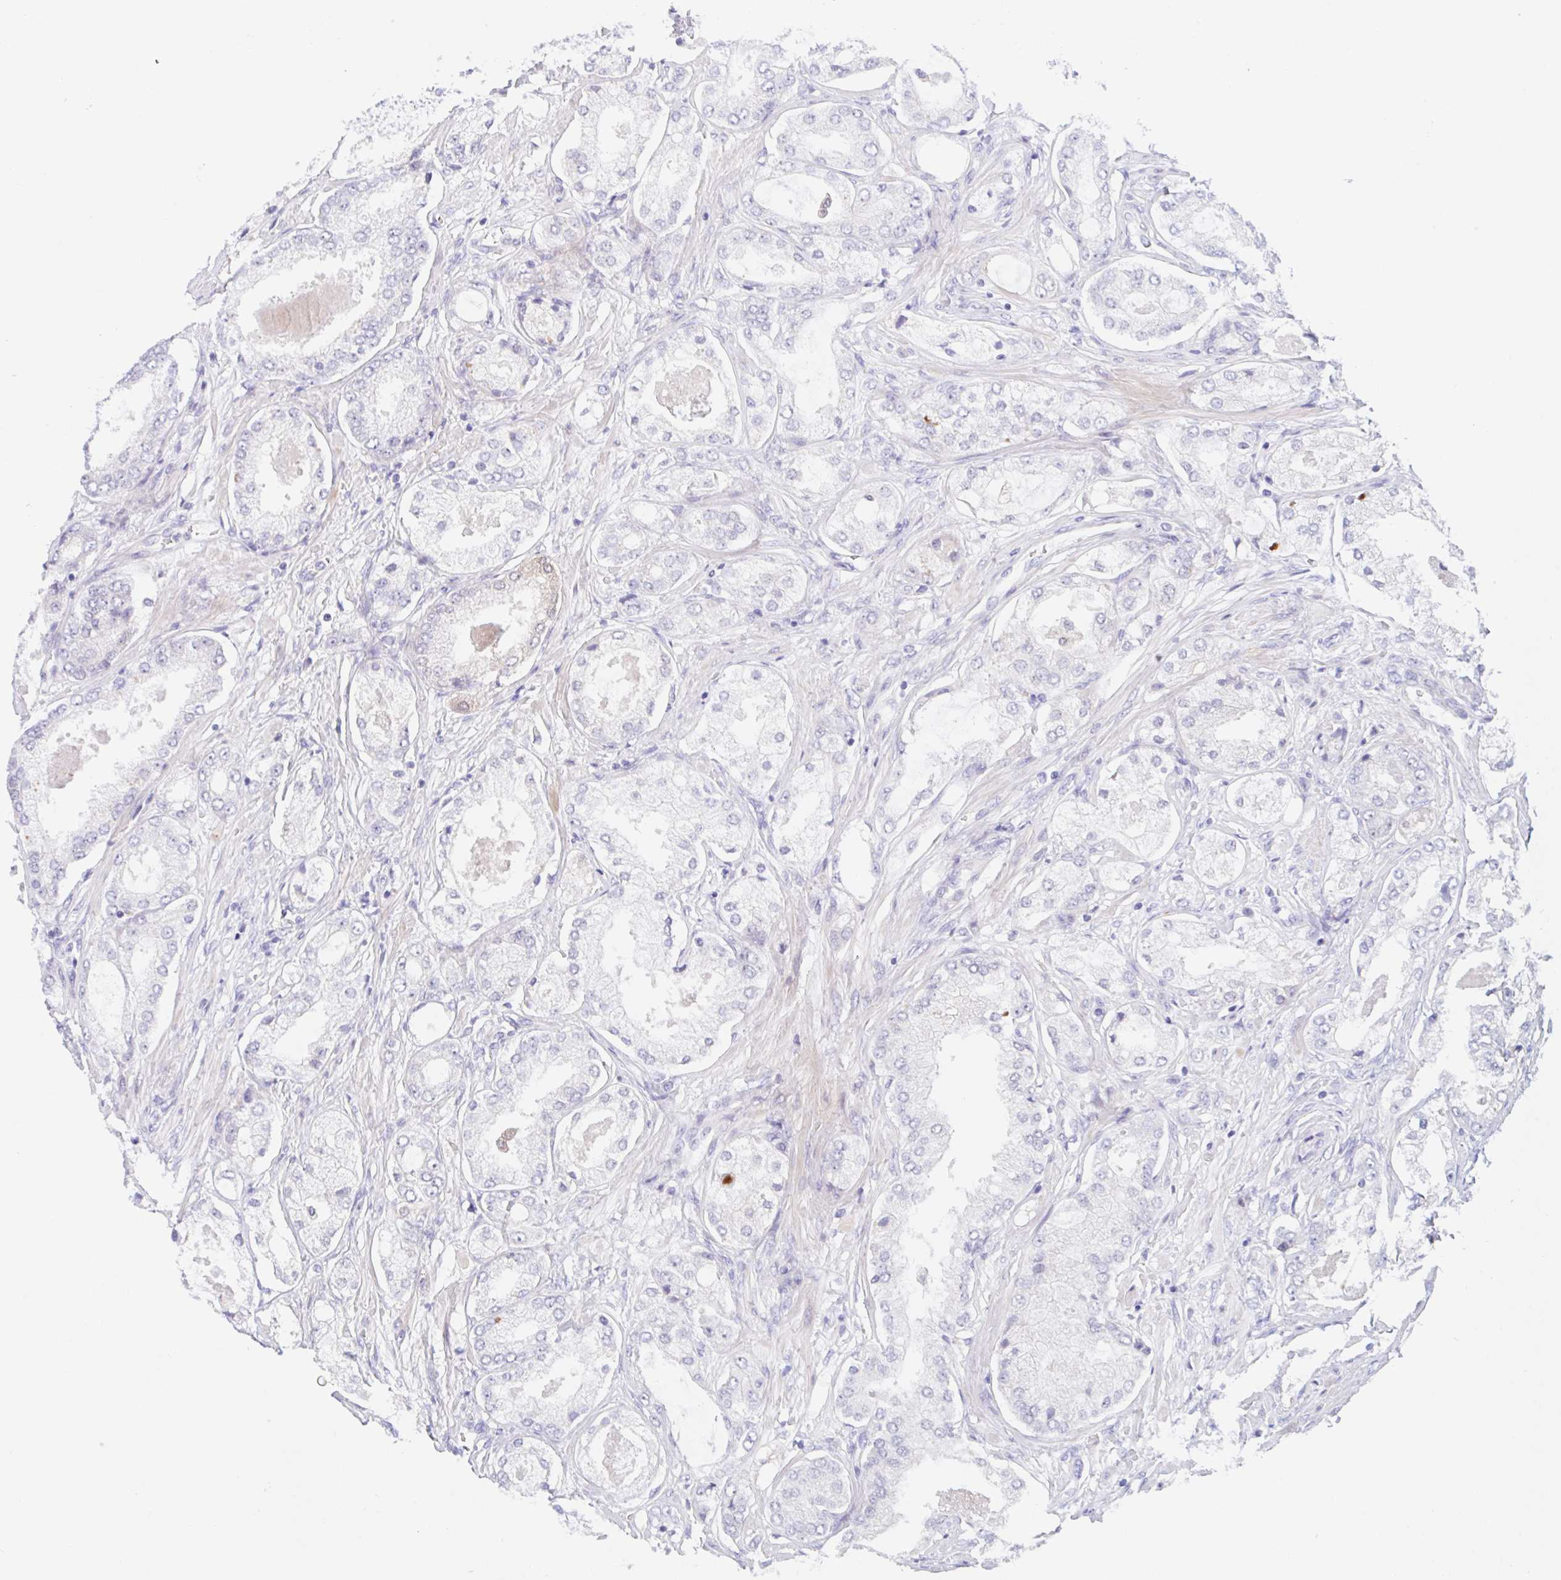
{"staining": {"intensity": "negative", "quantity": "none", "location": "none"}, "tissue": "prostate cancer", "cell_type": "Tumor cells", "image_type": "cancer", "snomed": [{"axis": "morphology", "description": "Adenocarcinoma, Low grade"}, {"axis": "topography", "description": "Prostate"}], "caption": "IHC of prostate cancer (adenocarcinoma (low-grade)) shows no staining in tumor cells.", "gene": "TMEM86A", "patient": {"sex": "male", "age": 68}}